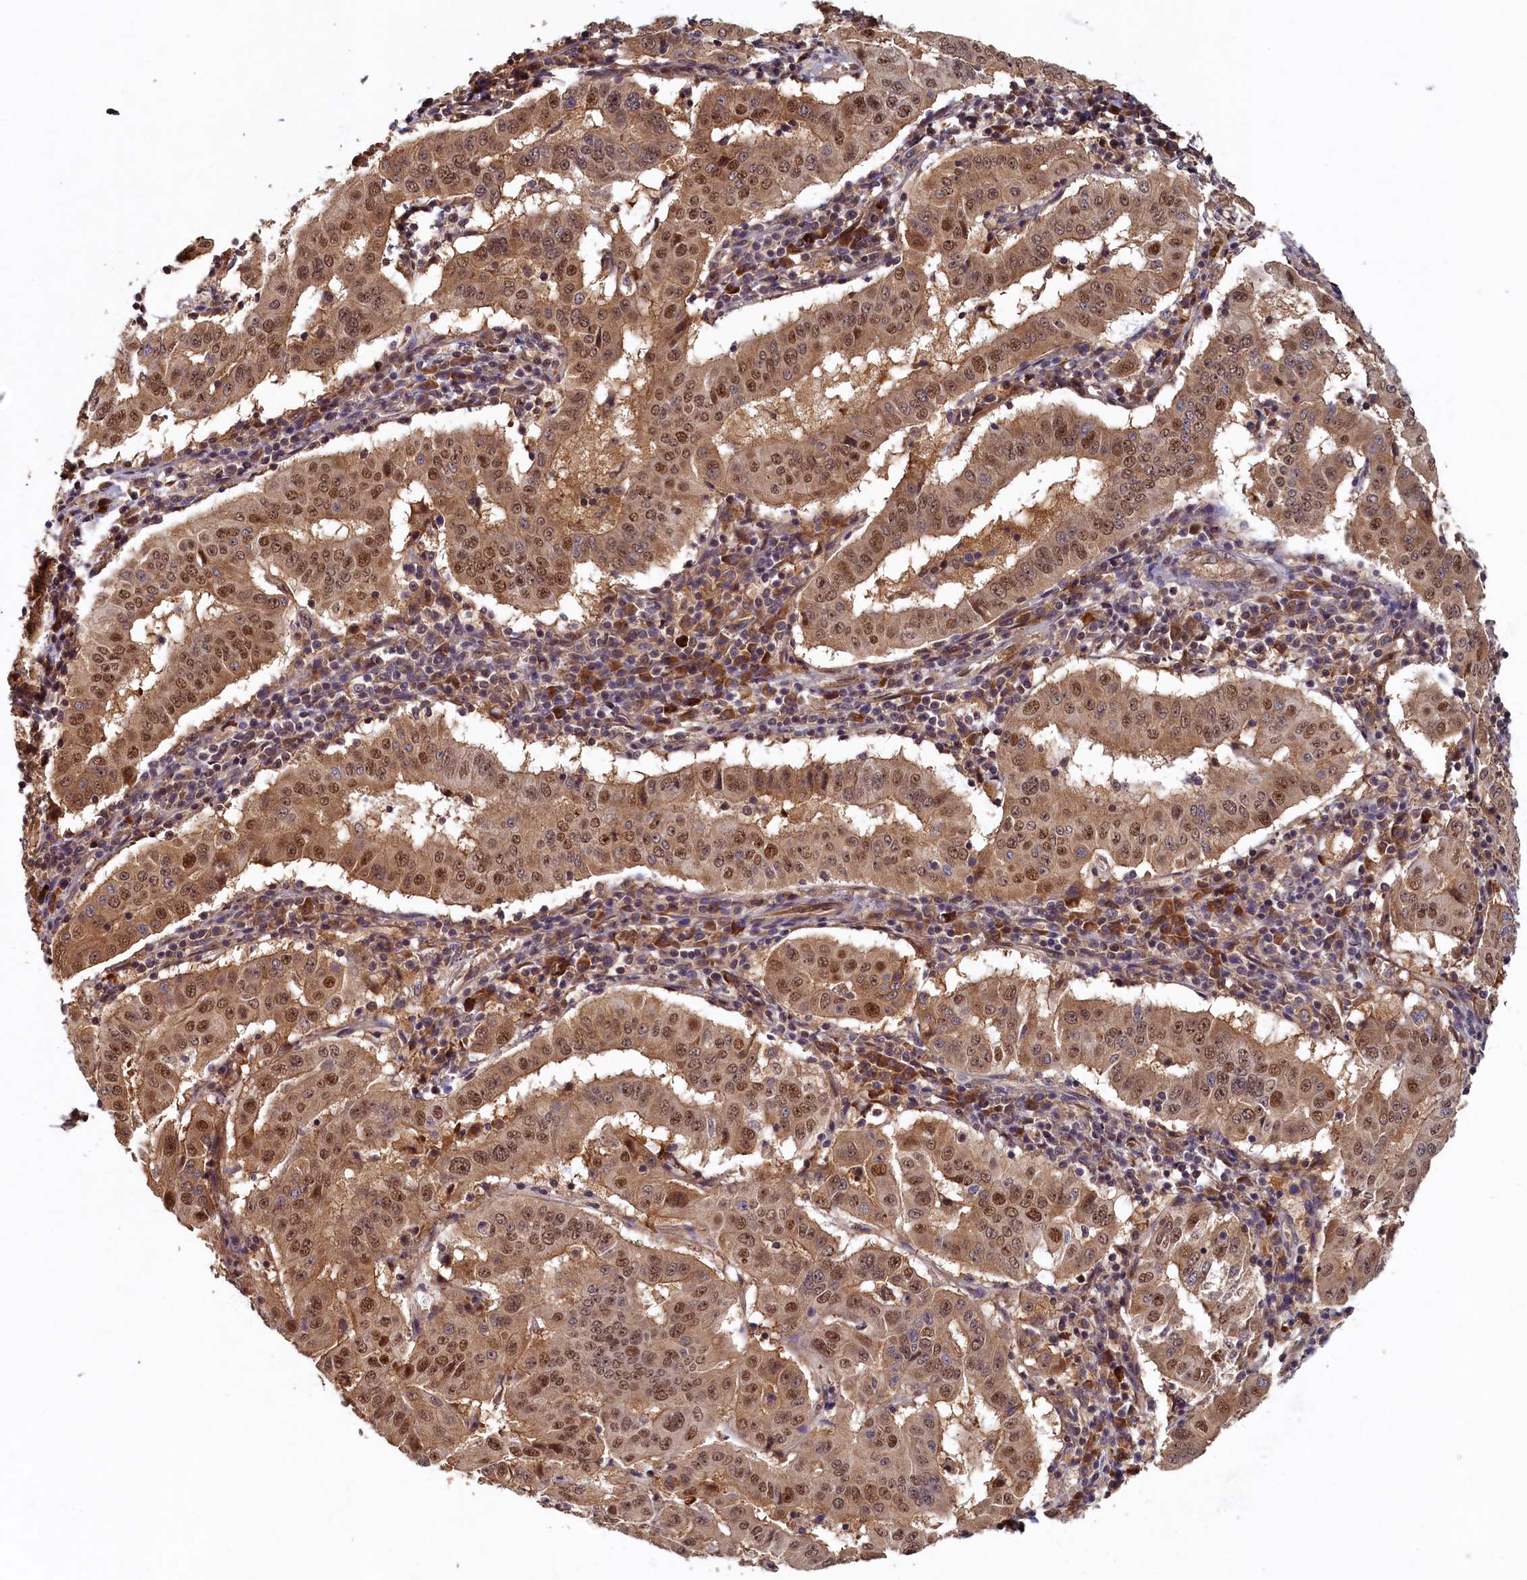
{"staining": {"intensity": "moderate", "quantity": ">75%", "location": "cytoplasmic/membranous,nuclear"}, "tissue": "pancreatic cancer", "cell_type": "Tumor cells", "image_type": "cancer", "snomed": [{"axis": "morphology", "description": "Adenocarcinoma, NOS"}, {"axis": "topography", "description": "Pancreas"}], "caption": "Adenocarcinoma (pancreatic) was stained to show a protein in brown. There is medium levels of moderate cytoplasmic/membranous and nuclear expression in about >75% of tumor cells.", "gene": "LCMT2", "patient": {"sex": "male", "age": 63}}